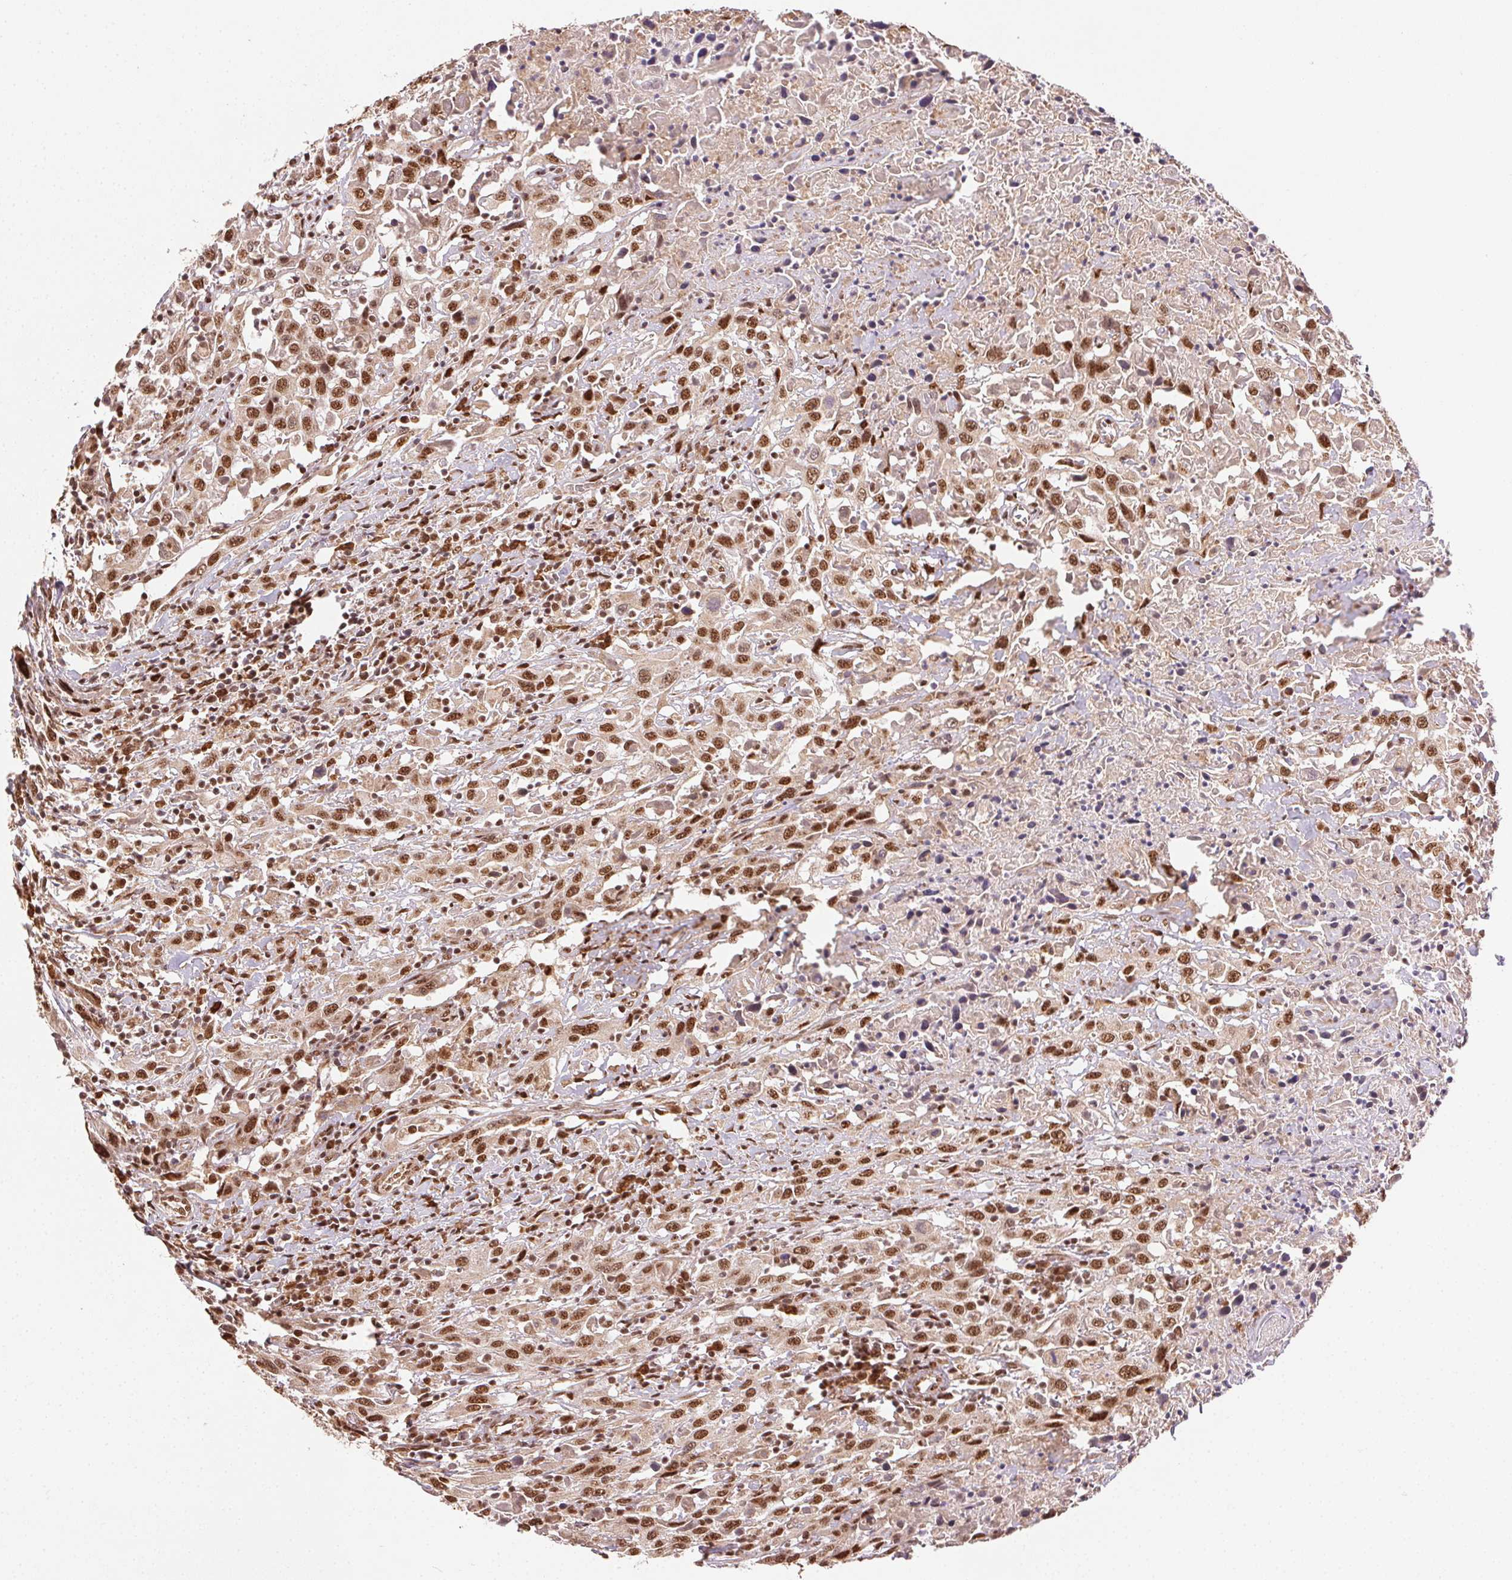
{"staining": {"intensity": "moderate", "quantity": ">75%", "location": "nuclear"}, "tissue": "urothelial cancer", "cell_type": "Tumor cells", "image_type": "cancer", "snomed": [{"axis": "morphology", "description": "Urothelial carcinoma, High grade"}, {"axis": "topography", "description": "Urinary bladder"}], "caption": "Human urothelial cancer stained with a protein marker reveals moderate staining in tumor cells.", "gene": "TREML4", "patient": {"sex": "male", "age": 61}}